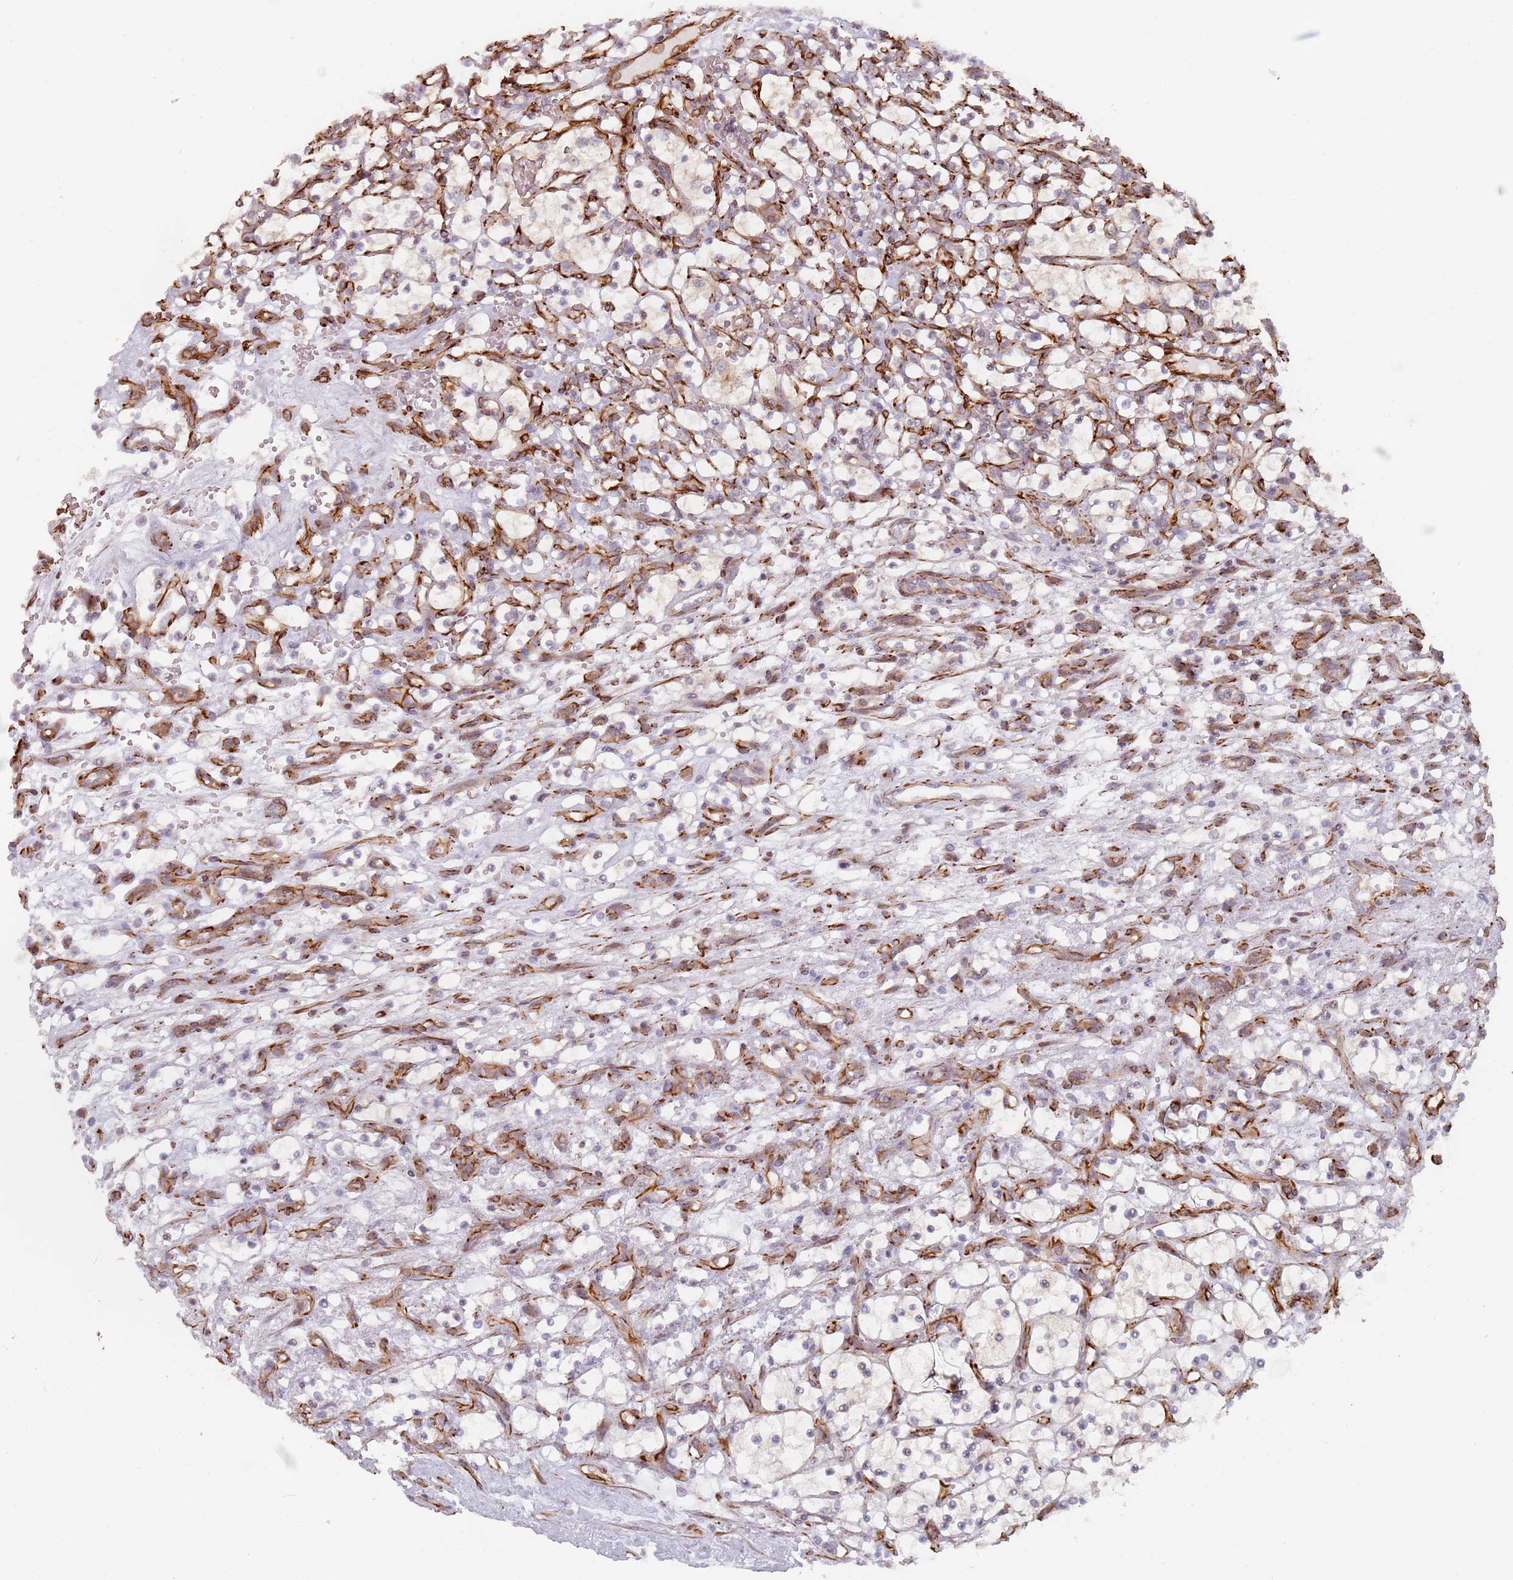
{"staining": {"intensity": "weak", "quantity": "25%-75%", "location": "cytoplasmic/membranous"}, "tissue": "renal cancer", "cell_type": "Tumor cells", "image_type": "cancer", "snomed": [{"axis": "morphology", "description": "Adenocarcinoma, NOS"}, {"axis": "topography", "description": "Kidney"}], "caption": "Immunohistochemical staining of human adenocarcinoma (renal) demonstrates low levels of weak cytoplasmic/membranous protein positivity in about 25%-75% of tumor cells. The protein is shown in brown color, while the nuclei are stained blue.", "gene": "GAS2L3", "patient": {"sex": "female", "age": 69}}